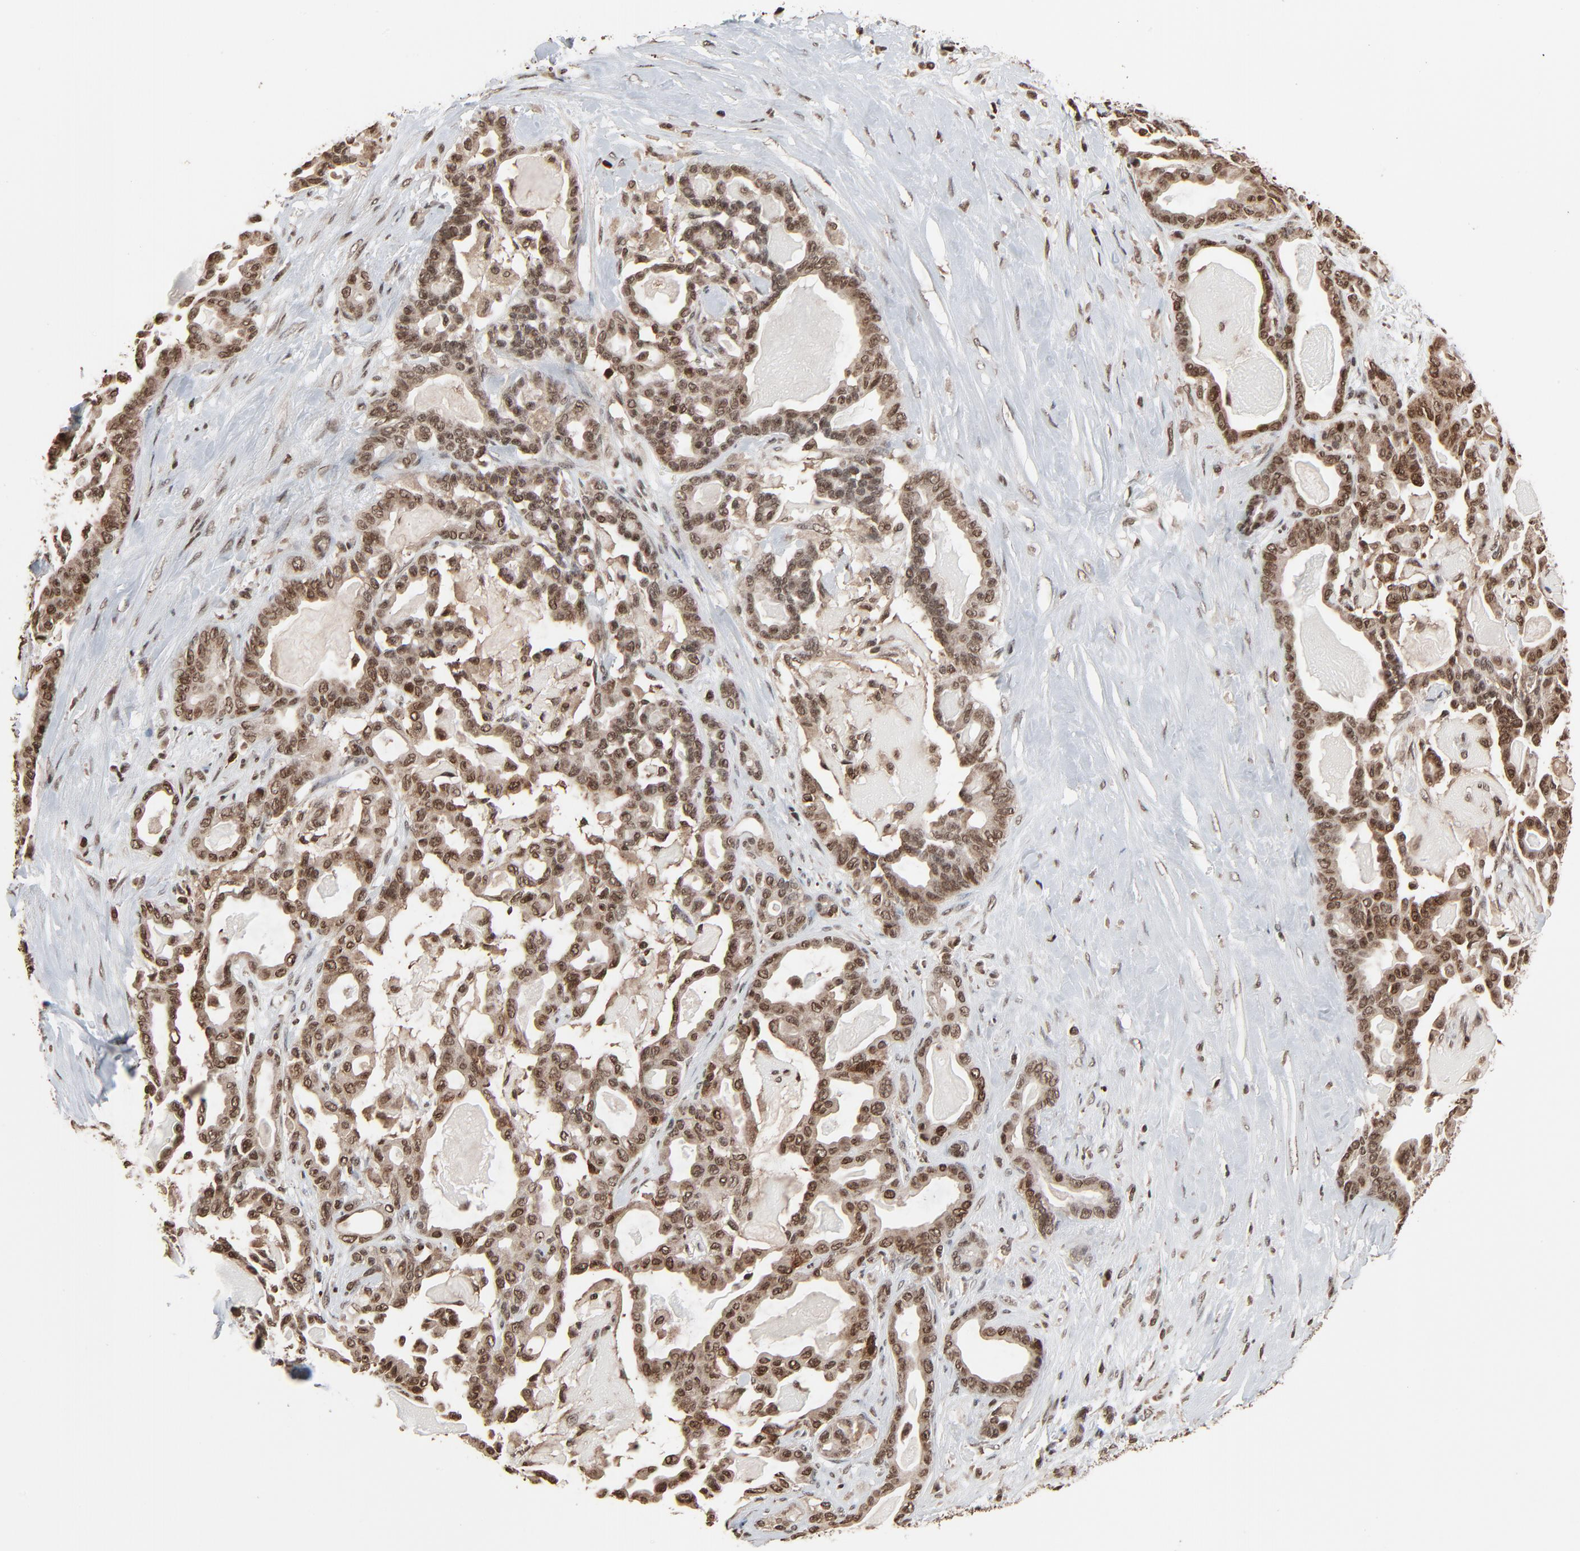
{"staining": {"intensity": "moderate", "quantity": ">75%", "location": "cytoplasmic/membranous,nuclear"}, "tissue": "pancreatic cancer", "cell_type": "Tumor cells", "image_type": "cancer", "snomed": [{"axis": "morphology", "description": "Adenocarcinoma, NOS"}, {"axis": "topography", "description": "Pancreas"}], "caption": "Pancreatic cancer stained for a protein displays moderate cytoplasmic/membranous and nuclear positivity in tumor cells.", "gene": "RPS6KA3", "patient": {"sex": "male", "age": 63}}